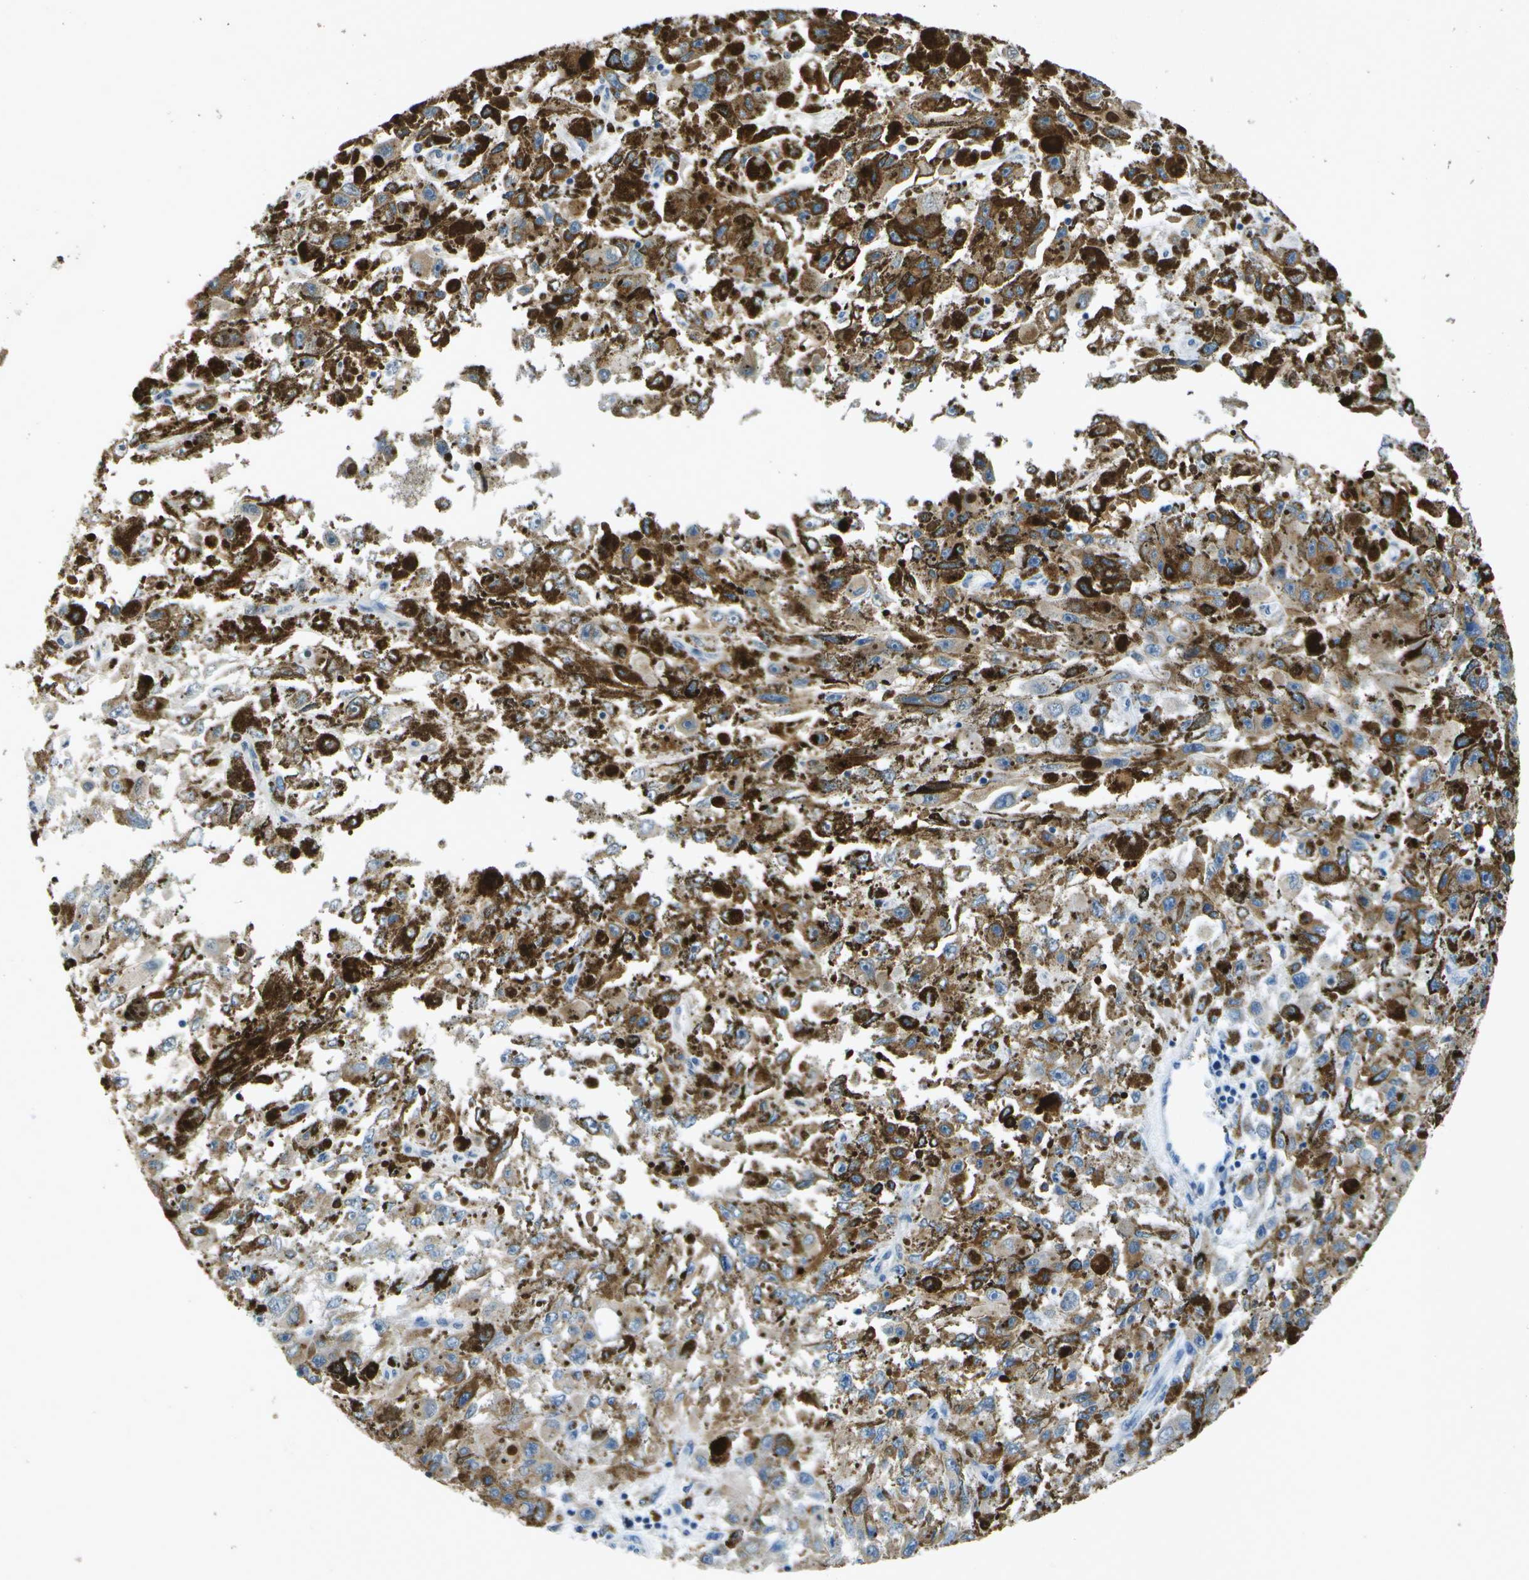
{"staining": {"intensity": "negative", "quantity": "none", "location": "none"}, "tissue": "melanoma", "cell_type": "Tumor cells", "image_type": "cancer", "snomed": [{"axis": "morphology", "description": "Malignant melanoma, NOS"}, {"axis": "topography", "description": "Skin"}], "caption": "An immunohistochemistry image of malignant melanoma is shown. There is no staining in tumor cells of malignant melanoma.", "gene": "DSE", "patient": {"sex": "female", "age": 104}}